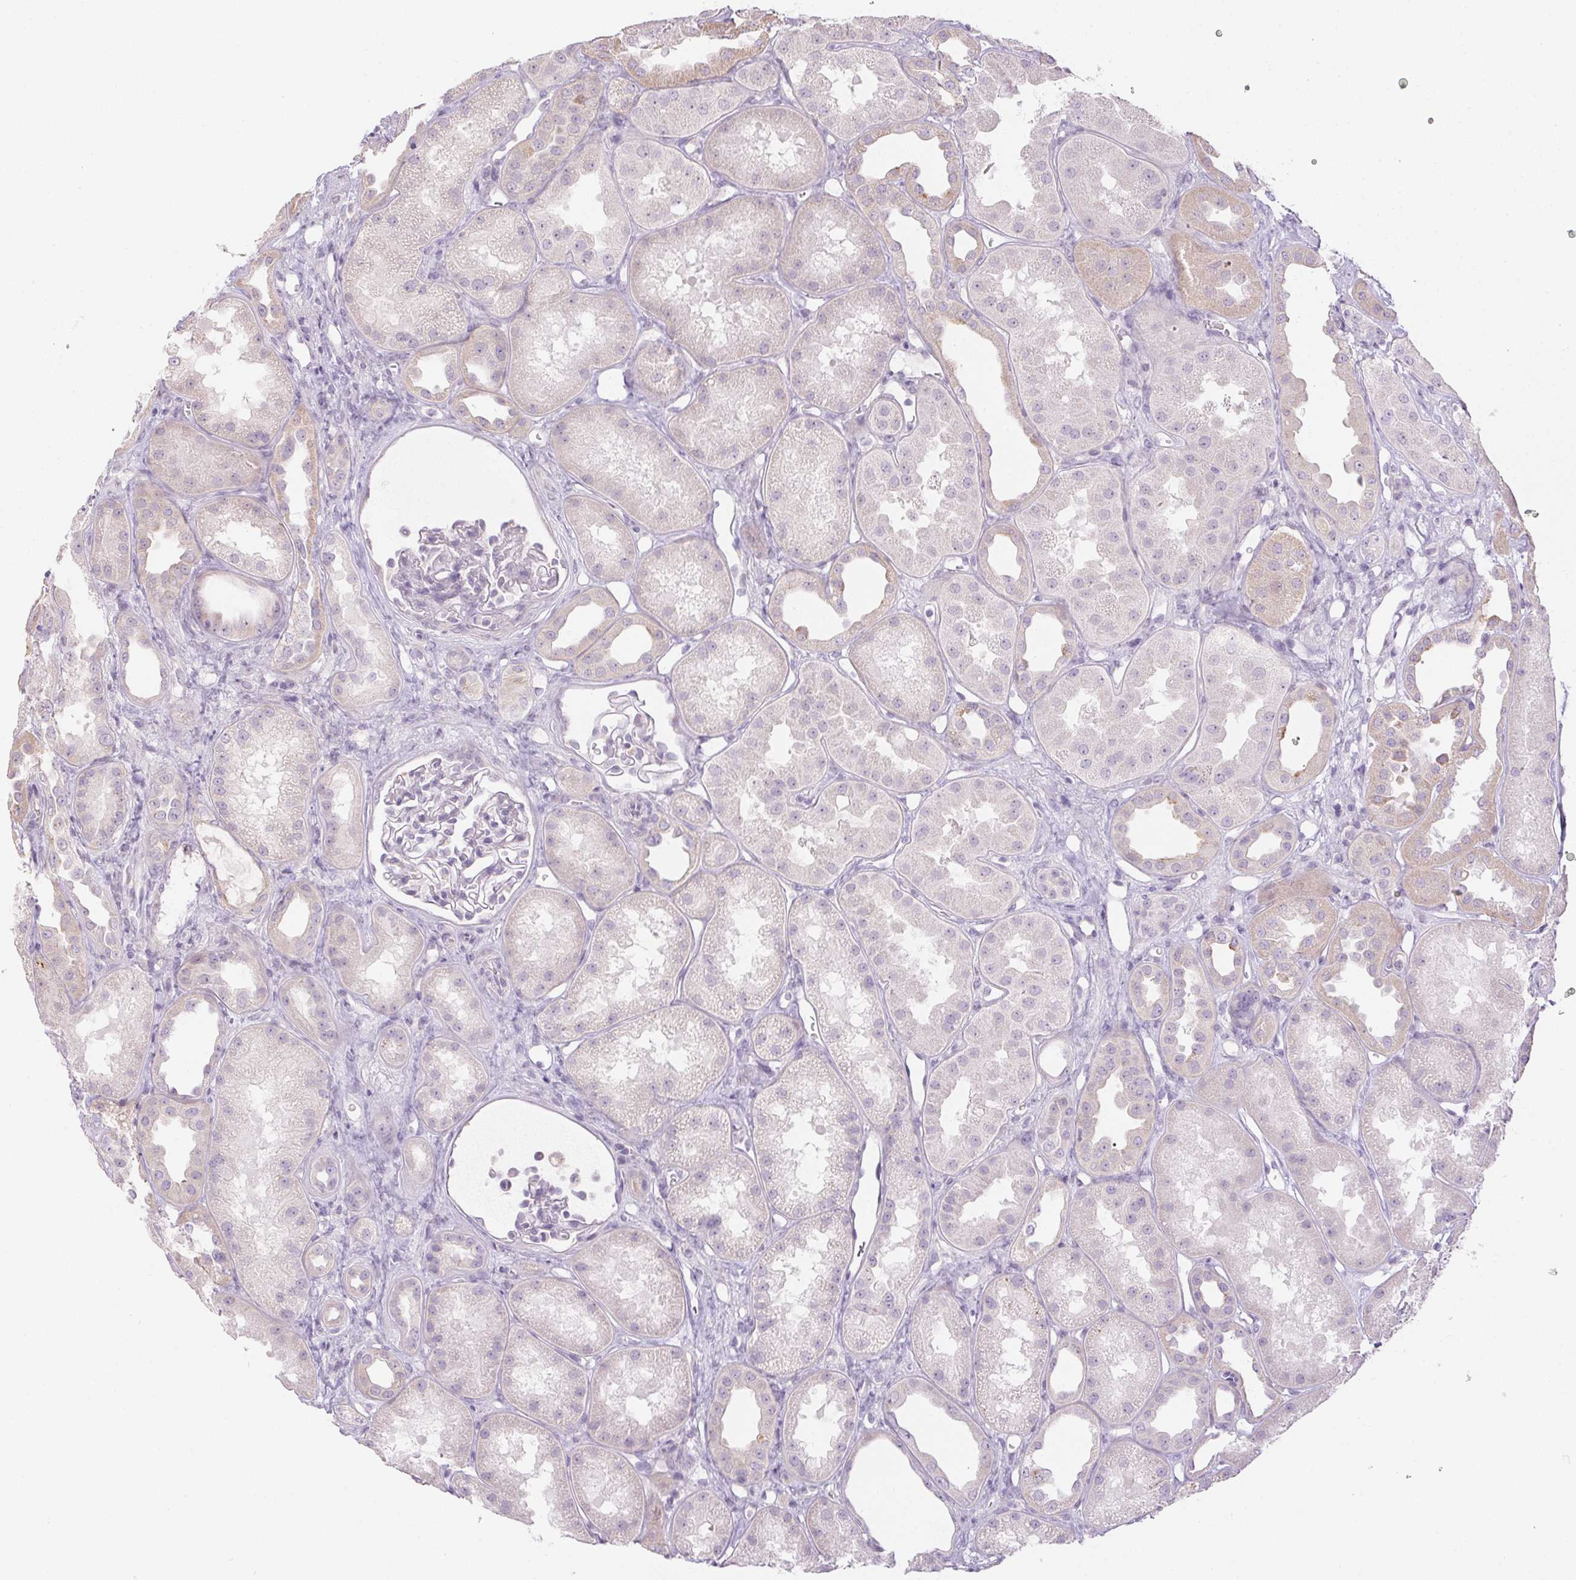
{"staining": {"intensity": "negative", "quantity": "none", "location": "none"}, "tissue": "kidney", "cell_type": "Cells in glomeruli", "image_type": "normal", "snomed": [{"axis": "morphology", "description": "Normal tissue, NOS"}, {"axis": "topography", "description": "Kidney"}], "caption": "A high-resolution photomicrograph shows immunohistochemistry staining of benign kidney, which reveals no significant positivity in cells in glomeruli. Nuclei are stained in blue.", "gene": "CTCFL", "patient": {"sex": "male", "age": 61}}